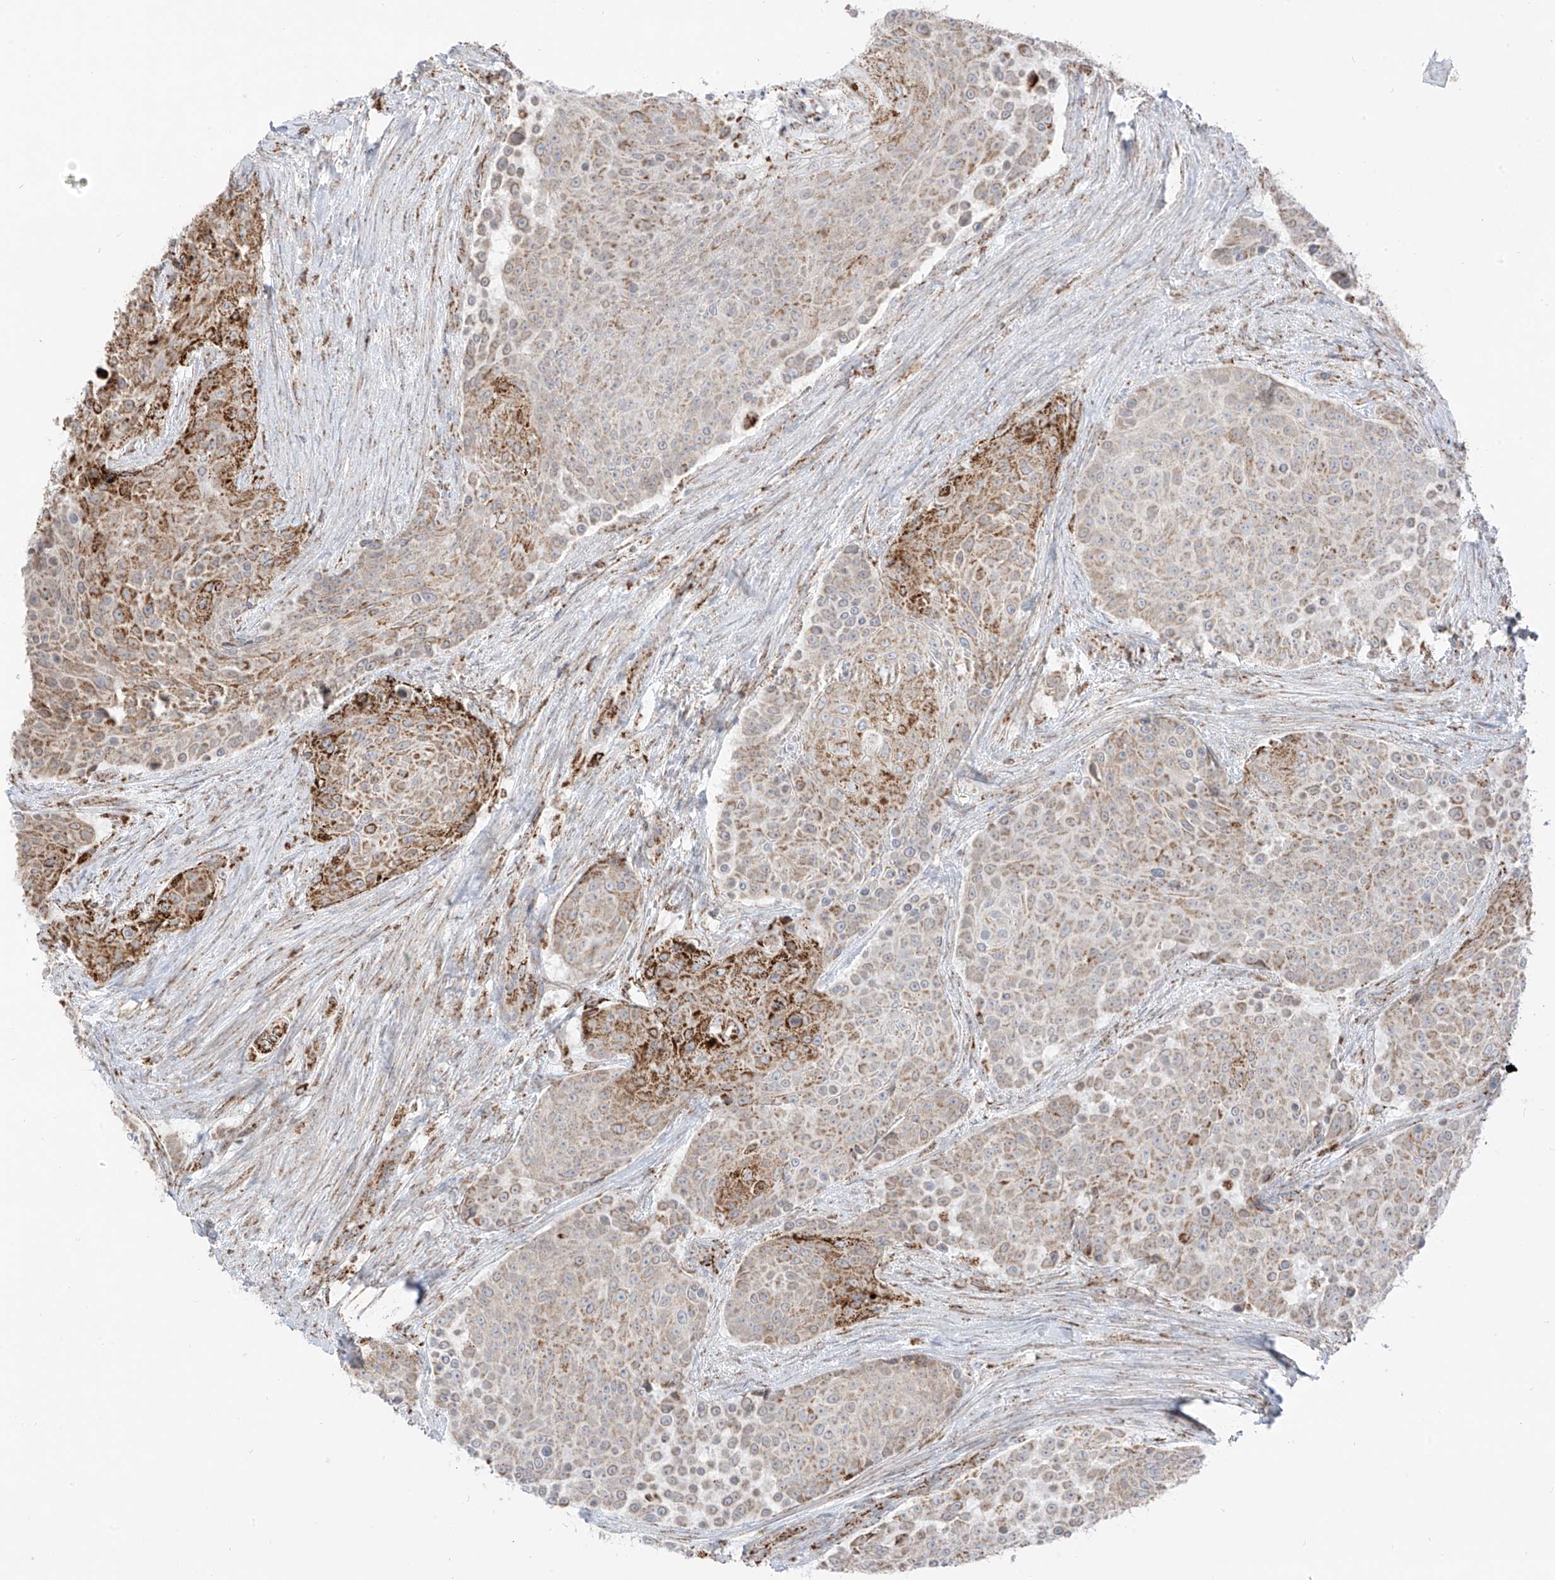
{"staining": {"intensity": "moderate", "quantity": "25%-75%", "location": "cytoplasmic/membranous"}, "tissue": "urothelial cancer", "cell_type": "Tumor cells", "image_type": "cancer", "snomed": [{"axis": "morphology", "description": "Urothelial carcinoma, High grade"}, {"axis": "topography", "description": "Urinary bladder"}], "caption": "This is a histology image of immunohistochemistry (IHC) staining of urothelial carcinoma (high-grade), which shows moderate expression in the cytoplasmic/membranous of tumor cells.", "gene": "ETHE1", "patient": {"sex": "female", "age": 63}}